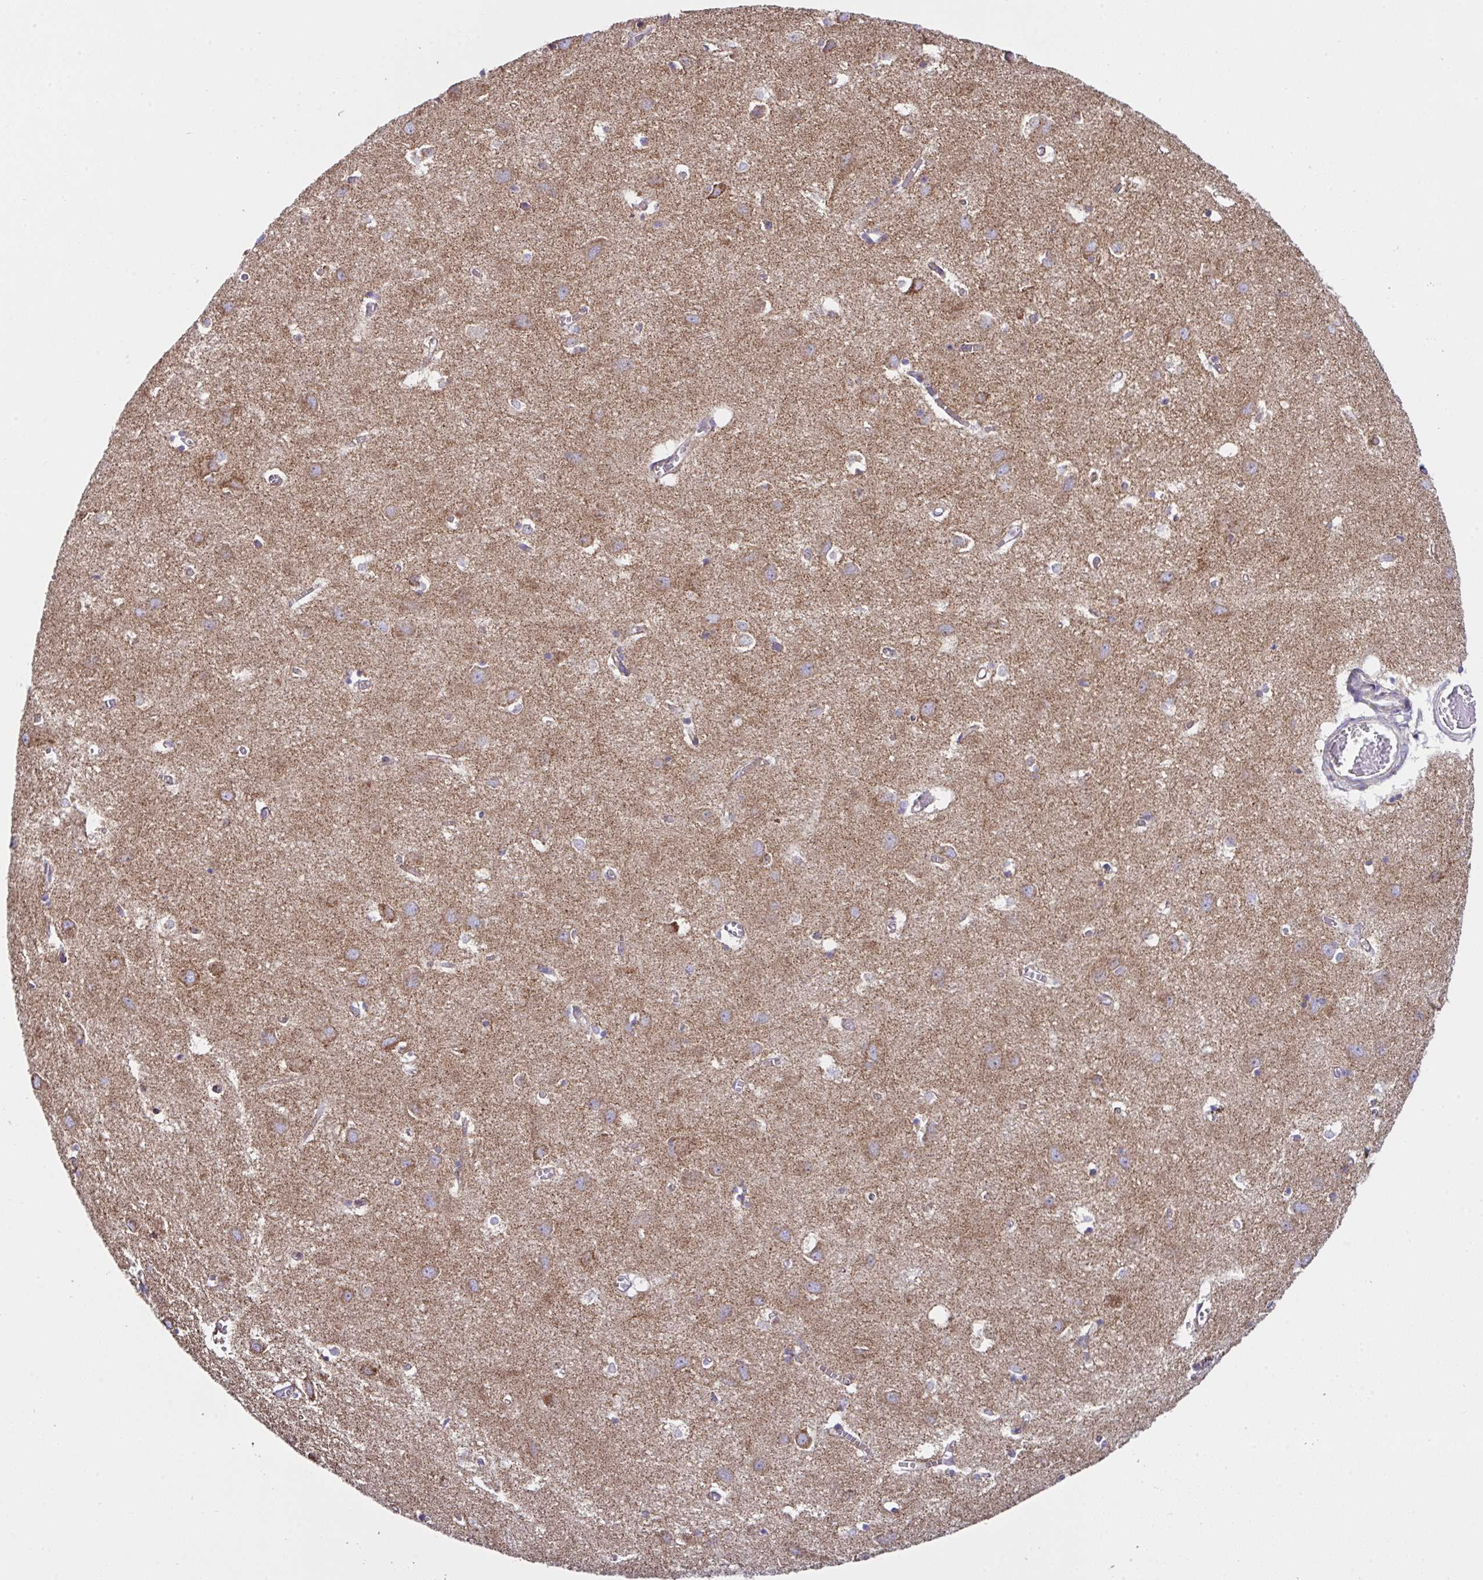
{"staining": {"intensity": "negative", "quantity": "none", "location": "none"}, "tissue": "cerebral cortex", "cell_type": "Endothelial cells", "image_type": "normal", "snomed": [{"axis": "morphology", "description": "Normal tissue, NOS"}, {"axis": "topography", "description": "Cerebral cortex"}], "caption": "The immunohistochemistry histopathology image has no significant expression in endothelial cells of cerebral cortex.", "gene": "DOK7", "patient": {"sex": "male", "age": 70}}